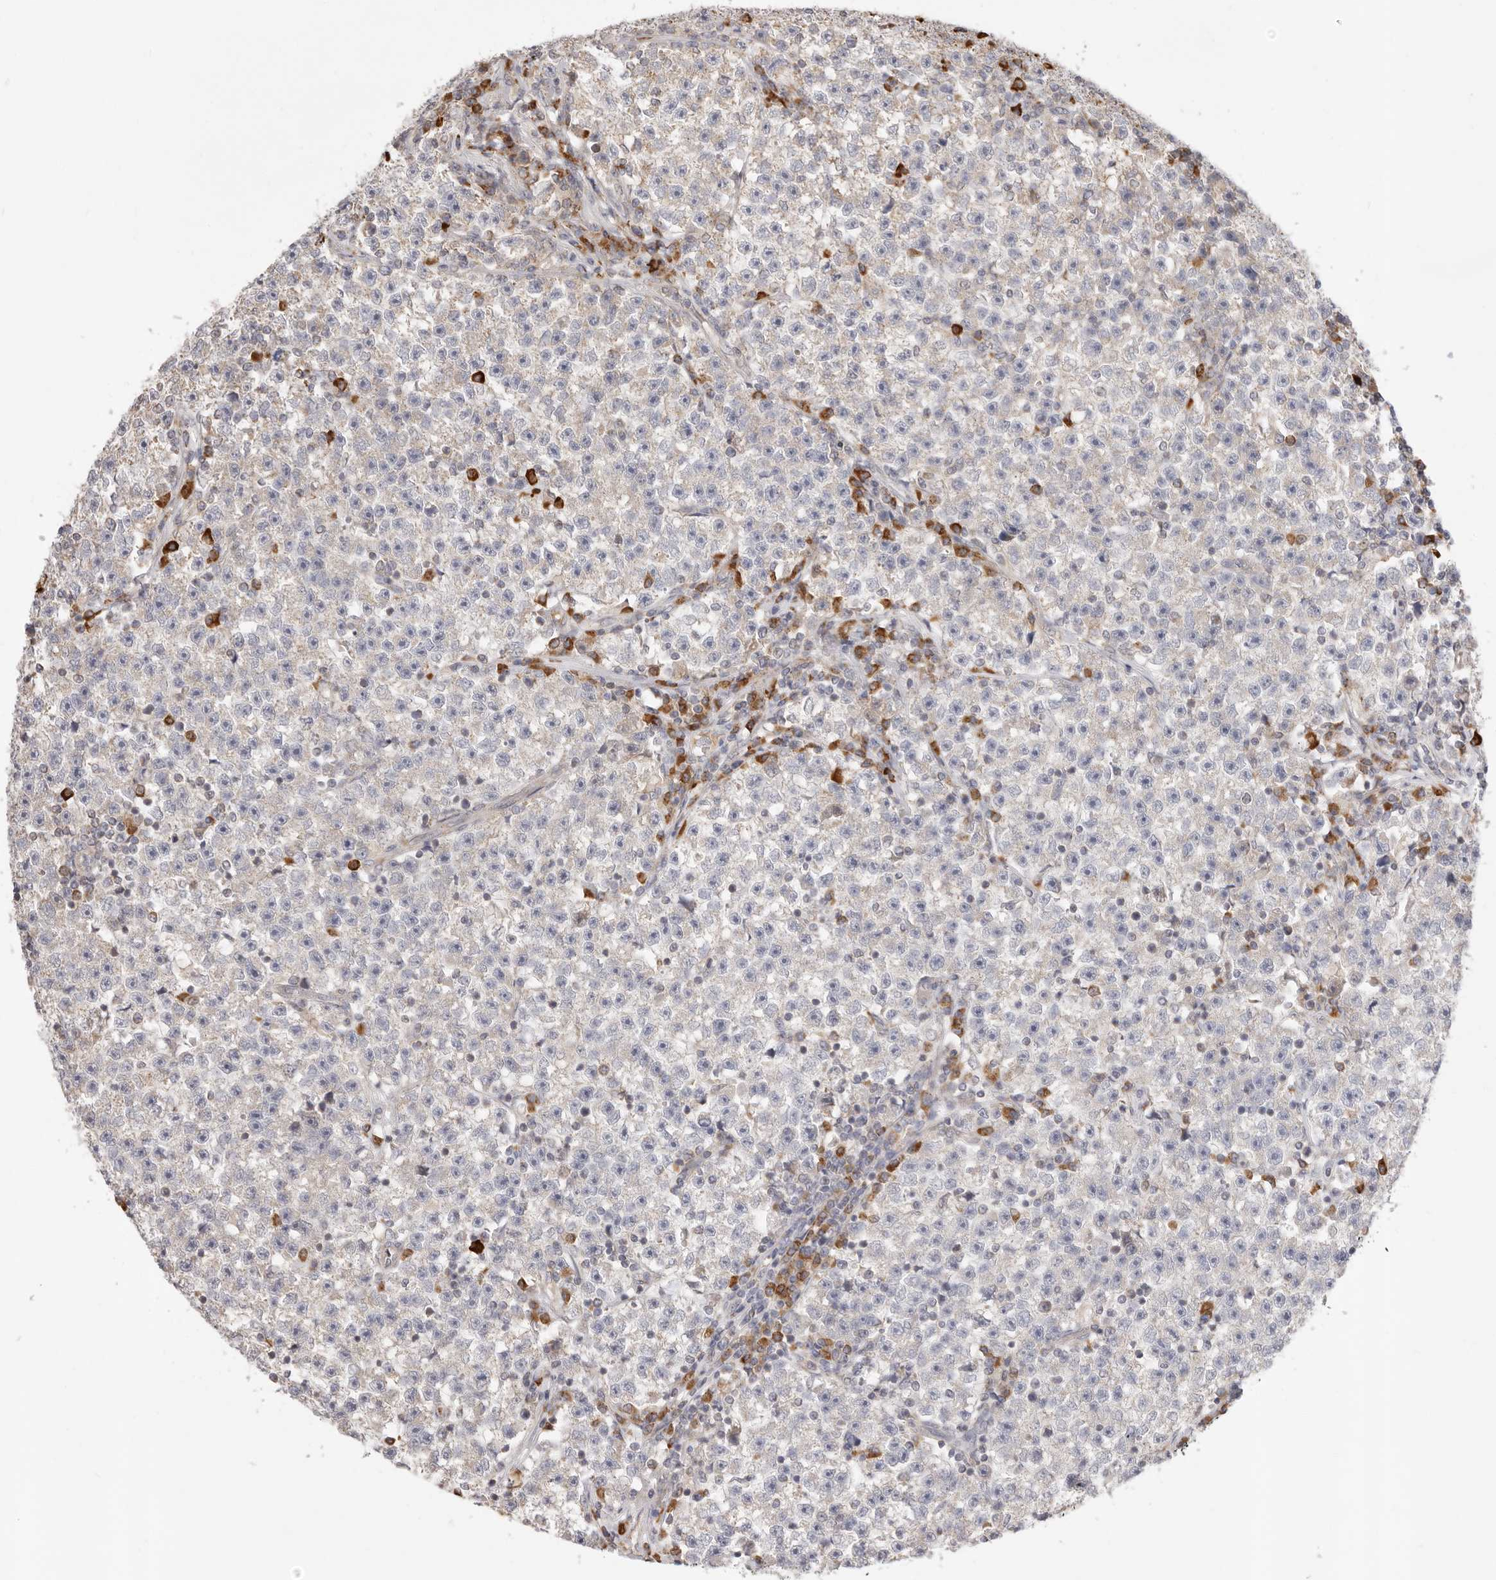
{"staining": {"intensity": "negative", "quantity": "none", "location": "none"}, "tissue": "testis cancer", "cell_type": "Tumor cells", "image_type": "cancer", "snomed": [{"axis": "morphology", "description": "Seminoma, NOS"}, {"axis": "topography", "description": "Testis"}], "caption": "This is an immunohistochemistry photomicrograph of seminoma (testis). There is no staining in tumor cells.", "gene": "USH1C", "patient": {"sex": "male", "age": 22}}